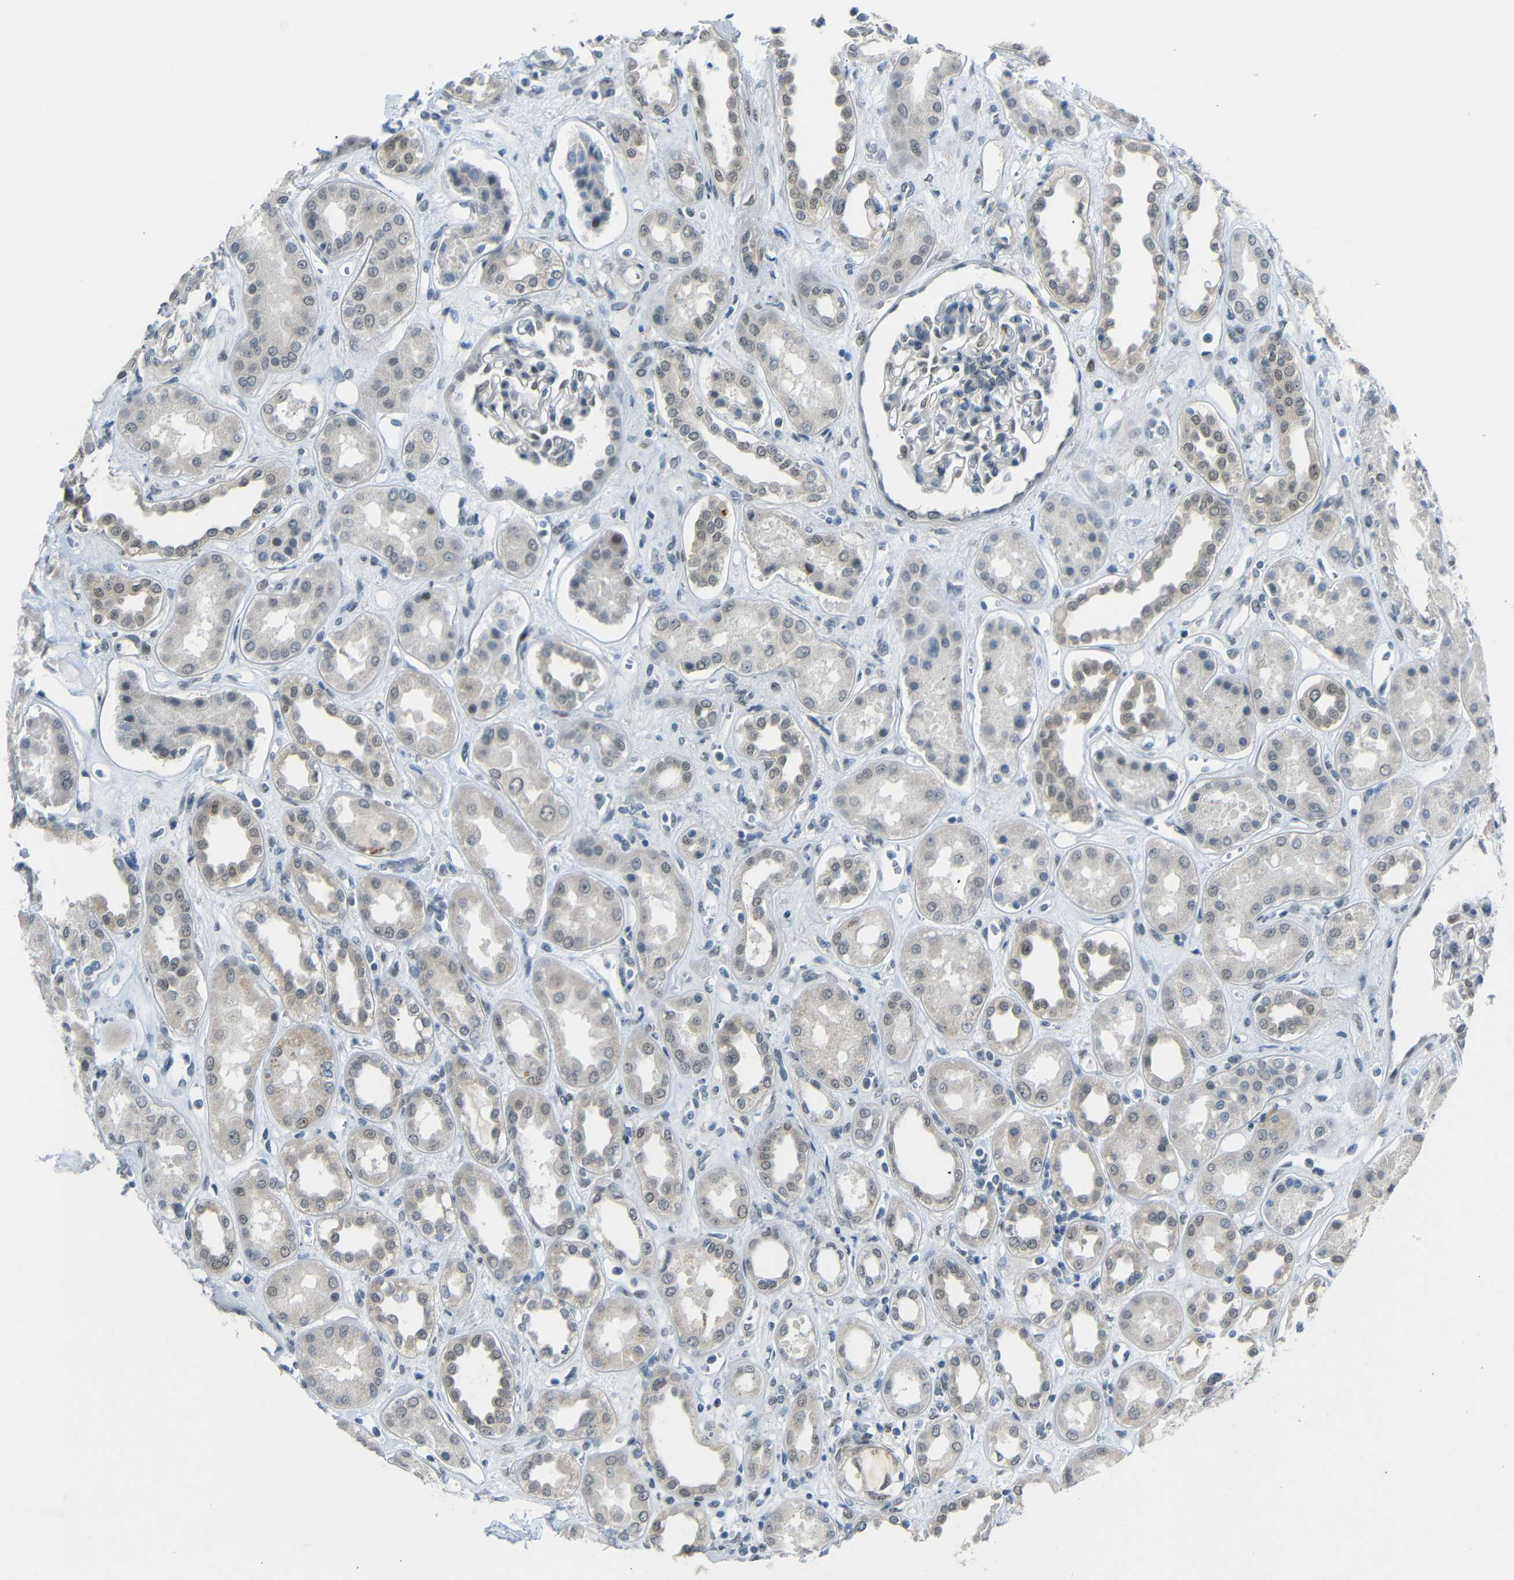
{"staining": {"intensity": "moderate", "quantity": "<25%", "location": "nuclear"}, "tissue": "kidney", "cell_type": "Cells in glomeruli", "image_type": "normal", "snomed": [{"axis": "morphology", "description": "Normal tissue, NOS"}, {"axis": "topography", "description": "Kidney"}], "caption": "IHC of unremarkable human kidney shows low levels of moderate nuclear expression in approximately <25% of cells in glomeruli. The staining is performed using DAB brown chromogen to label protein expression. The nuclei are counter-stained blue using hematoxylin.", "gene": "GPR158", "patient": {"sex": "male", "age": 59}}